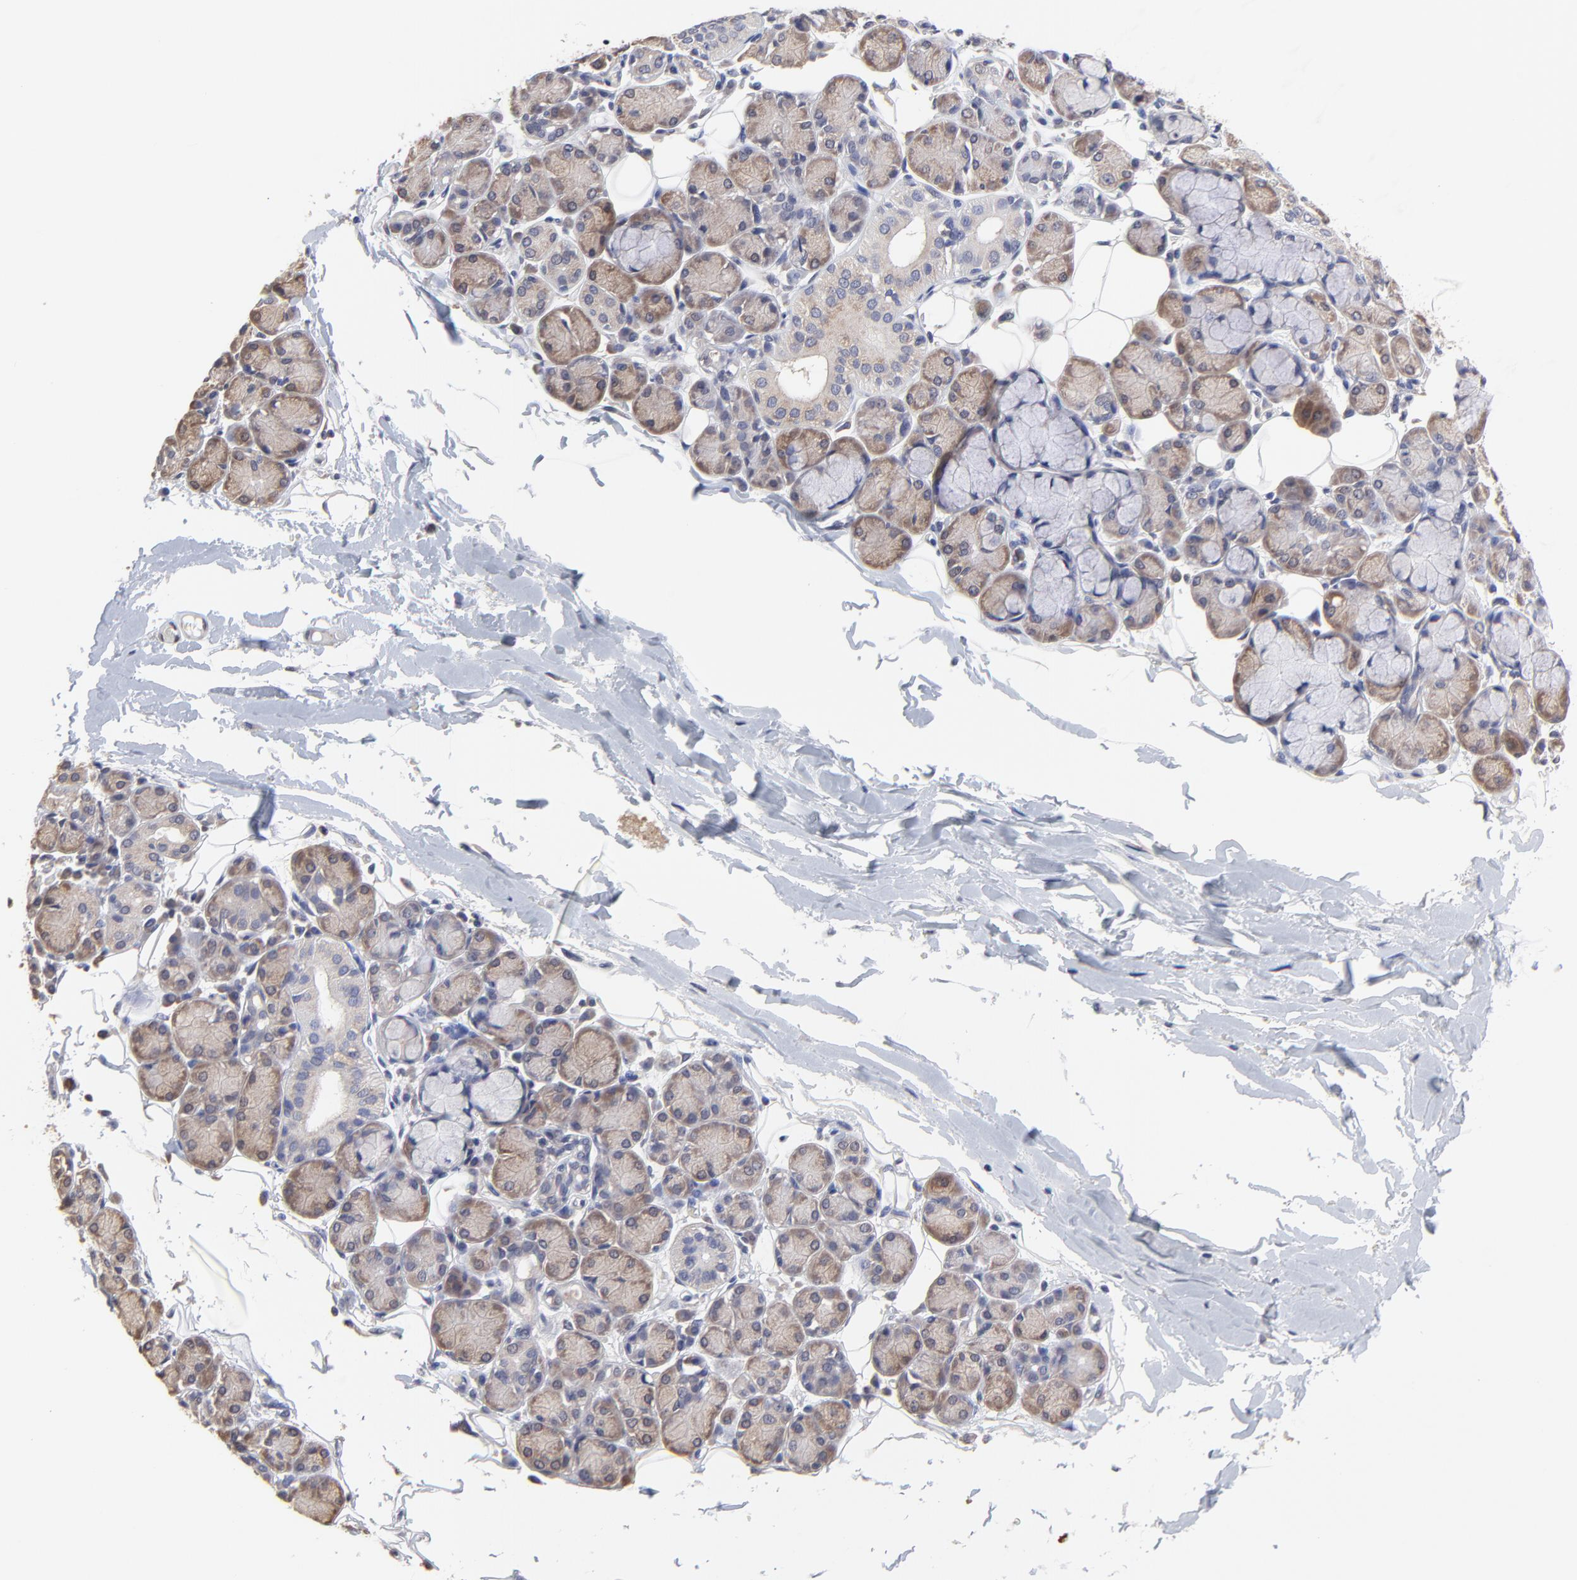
{"staining": {"intensity": "weak", "quantity": "<25%", "location": "cytoplasmic/membranous"}, "tissue": "salivary gland", "cell_type": "Glandular cells", "image_type": "normal", "snomed": [{"axis": "morphology", "description": "Normal tissue, NOS"}, {"axis": "topography", "description": "Salivary gland"}], "caption": "Immunohistochemistry (IHC) of benign salivary gland displays no staining in glandular cells. (DAB IHC visualized using brightfield microscopy, high magnification).", "gene": "CCT2", "patient": {"sex": "male", "age": 54}}